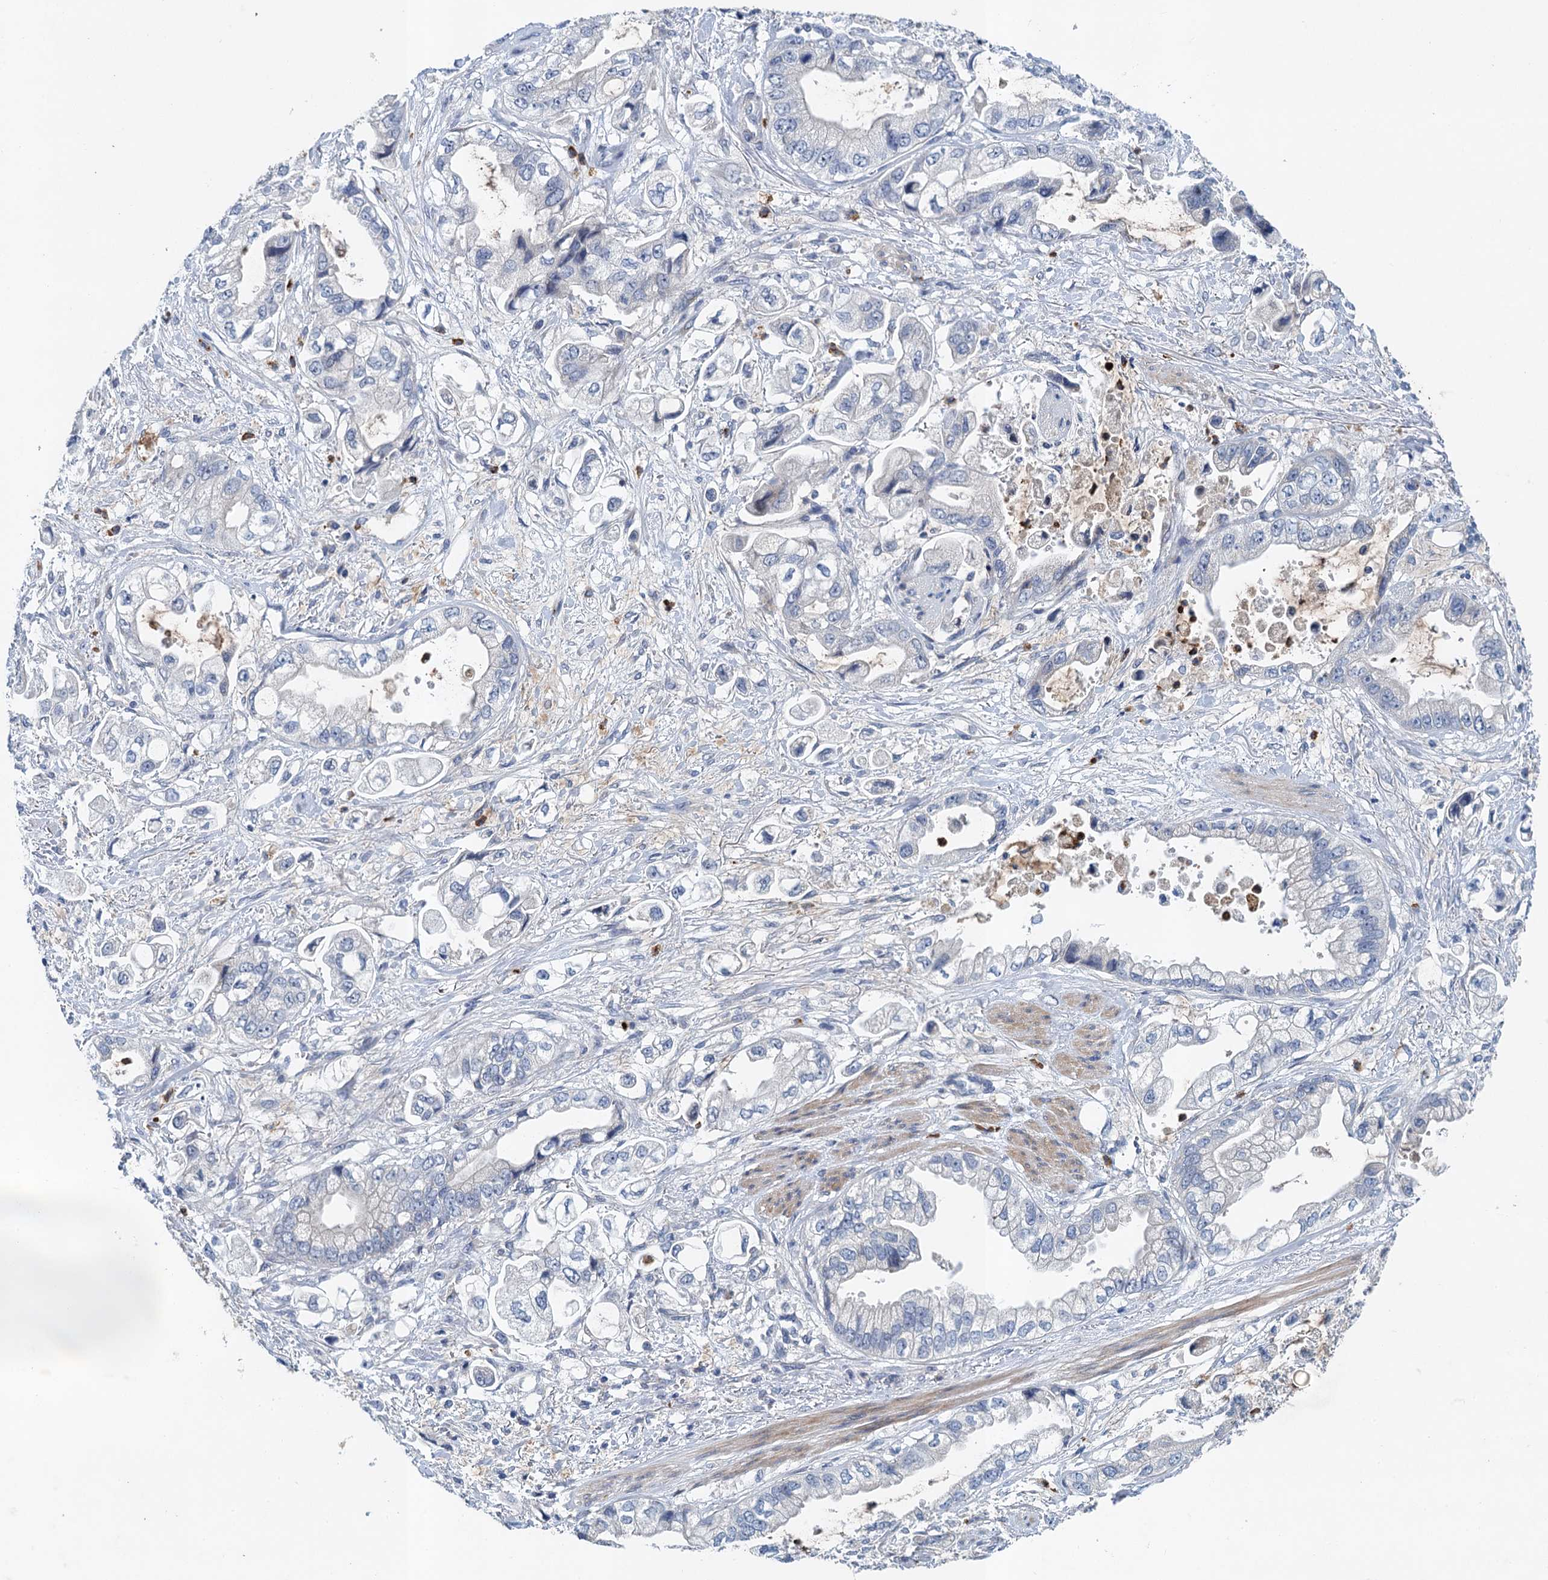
{"staining": {"intensity": "negative", "quantity": "none", "location": "none"}, "tissue": "stomach cancer", "cell_type": "Tumor cells", "image_type": "cancer", "snomed": [{"axis": "morphology", "description": "Adenocarcinoma, NOS"}, {"axis": "topography", "description": "Stomach"}], "caption": "There is no significant expression in tumor cells of stomach adenocarcinoma.", "gene": "TPCN1", "patient": {"sex": "male", "age": 62}}